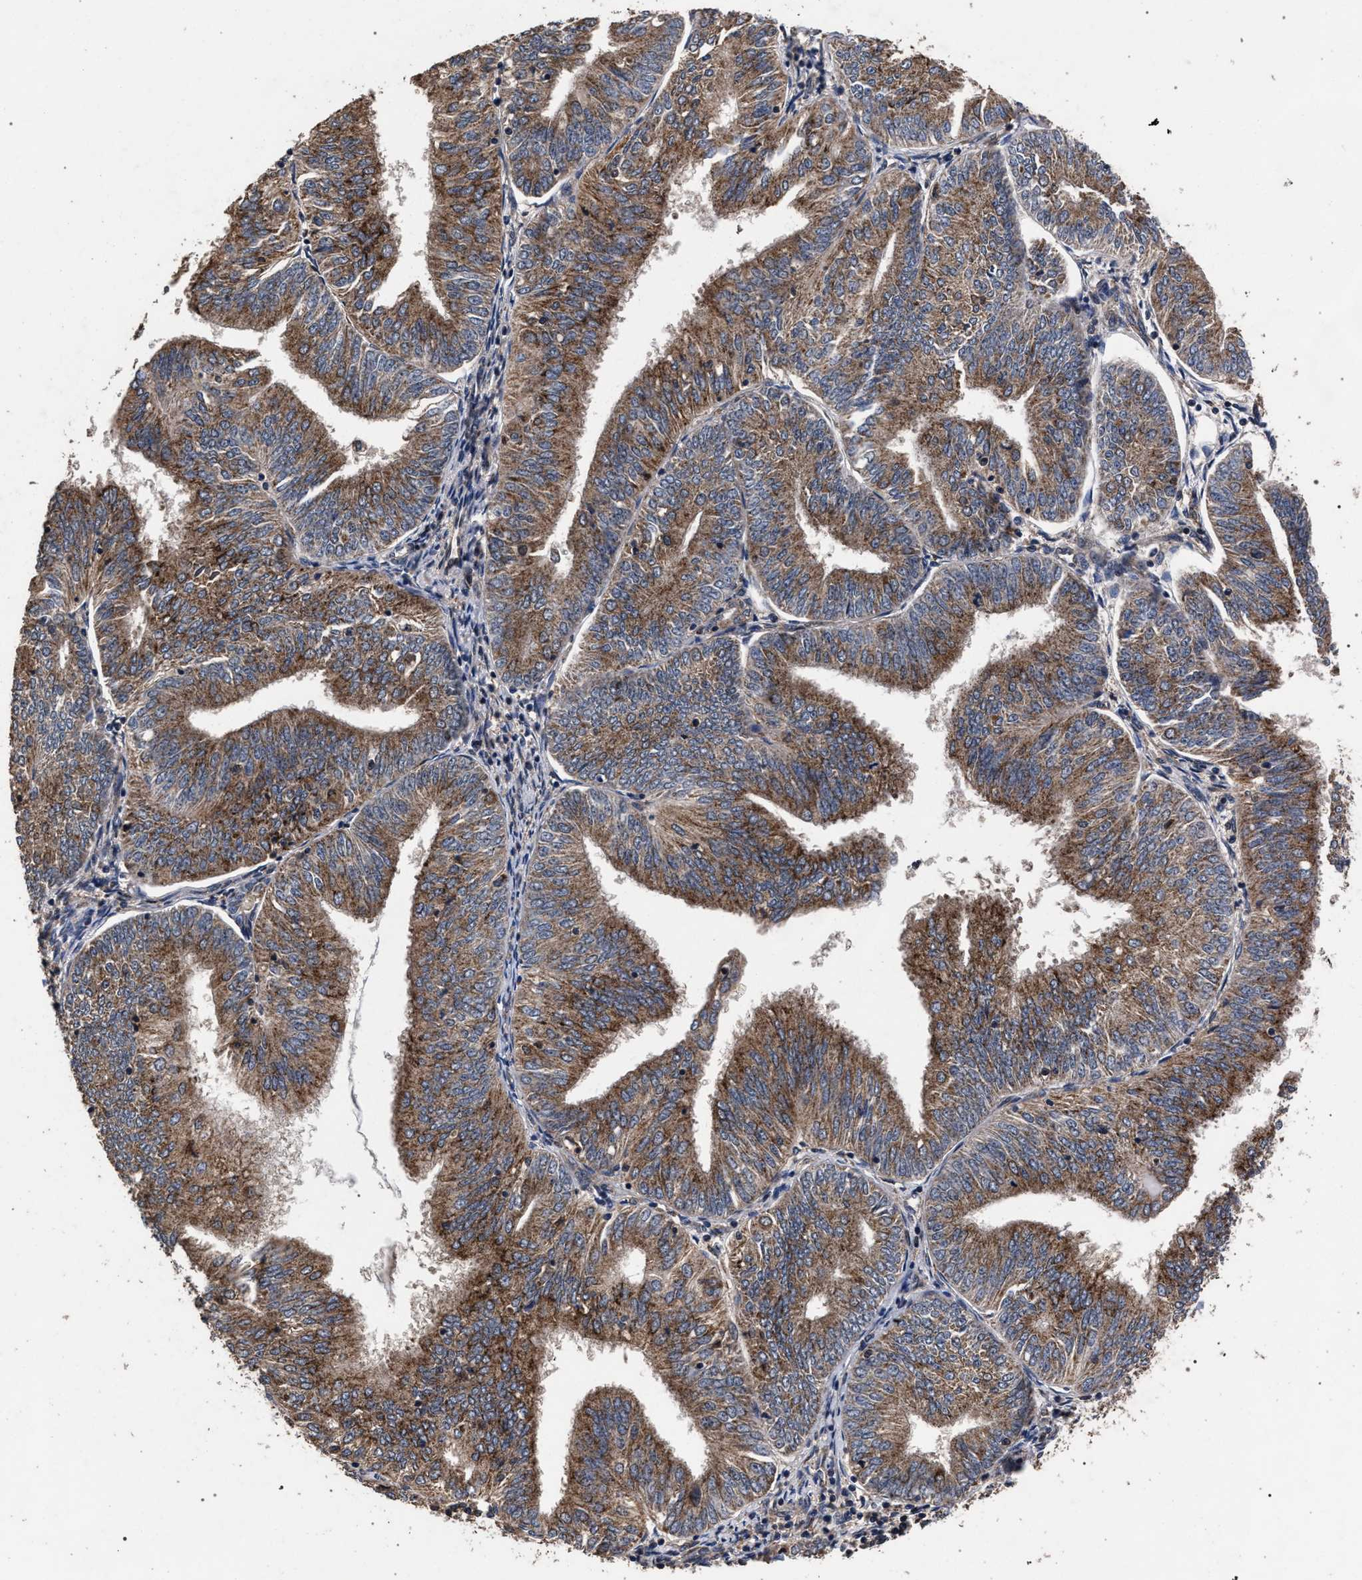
{"staining": {"intensity": "moderate", "quantity": ">75%", "location": "cytoplasmic/membranous"}, "tissue": "endometrial cancer", "cell_type": "Tumor cells", "image_type": "cancer", "snomed": [{"axis": "morphology", "description": "Adenocarcinoma, NOS"}, {"axis": "topography", "description": "Endometrium"}], "caption": "Immunohistochemistry image of neoplastic tissue: human endometrial adenocarcinoma stained using immunohistochemistry (IHC) displays medium levels of moderate protein expression localized specifically in the cytoplasmic/membranous of tumor cells, appearing as a cytoplasmic/membranous brown color.", "gene": "ACOX1", "patient": {"sex": "female", "age": 58}}